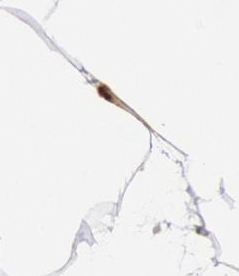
{"staining": {"intensity": "negative", "quantity": "none", "location": "none"}, "tissue": "adipose tissue", "cell_type": "Adipocytes", "image_type": "normal", "snomed": [{"axis": "morphology", "description": "Normal tissue, NOS"}, {"axis": "morphology", "description": "Duct carcinoma"}, {"axis": "topography", "description": "Breast"}, {"axis": "topography", "description": "Adipose tissue"}], "caption": "DAB (3,3'-diaminobenzidine) immunohistochemical staining of benign adipose tissue reveals no significant expression in adipocytes. (Stains: DAB (3,3'-diaminobenzidine) immunohistochemistry (IHC) with hematoxylin counter stain, Microscopy: brightfield microscopy at high magnification).", "gene": "STX17", "patient": {"sex": "female", "age": 37}}